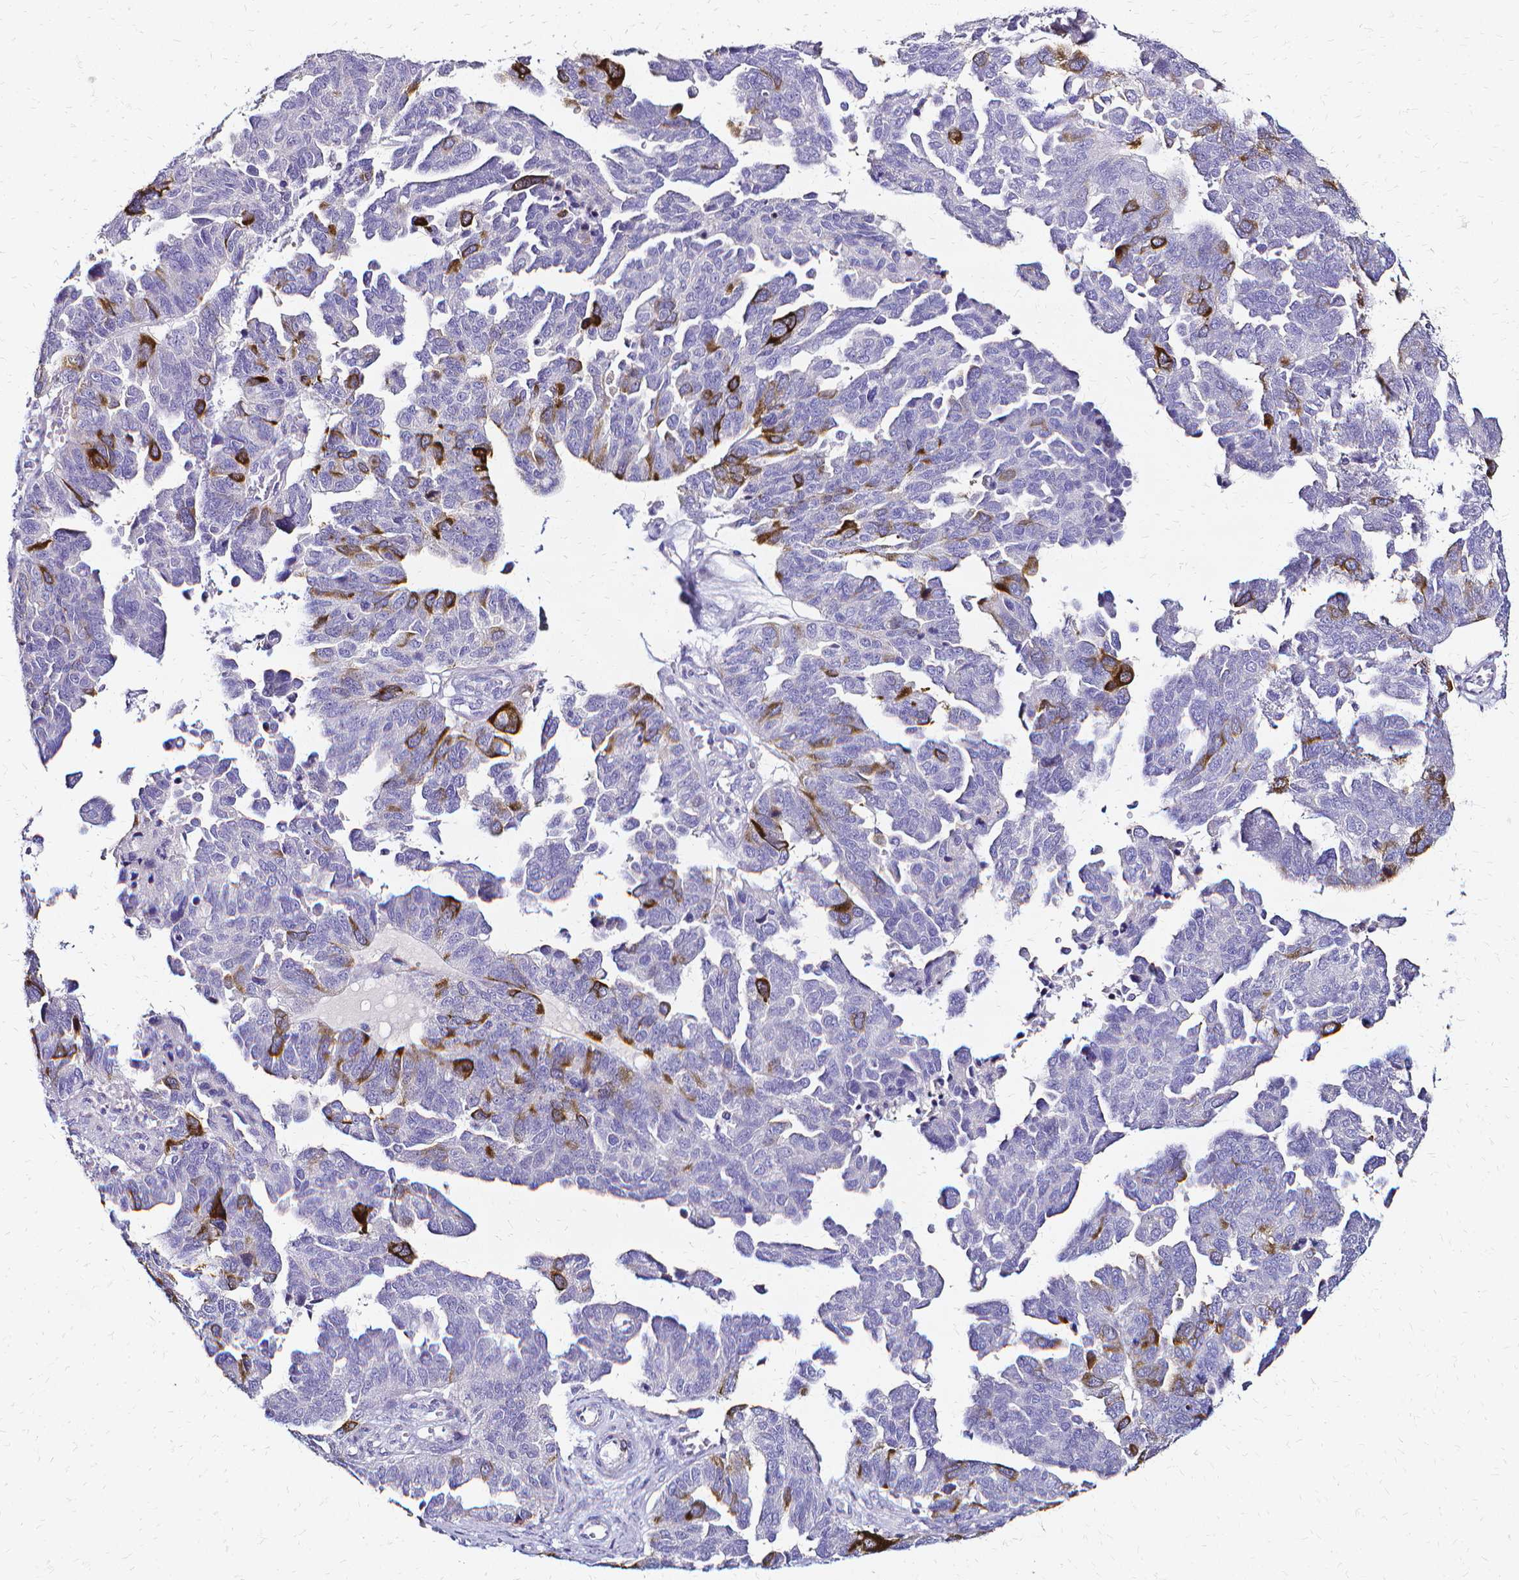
{"staining": {"intensity": "strong", "quantity": "<25%", "location": "cytoplasmic/membranous"}, "tissue": "ovarian cancer", "cell_type": "Tumor cells", "image_type": "cancer", "snomed": [{"axis": "morphology", "description": "Cystadenocarcinoma, serous, NOS"}, {"axis": "topography", "description": "Ovary"}], "caption": "DAB (3,3'-diaminobenzidine) immunohistochemical staining of ovarian serous cystadenocarcinoma displays strong cytoplasmic/membranous protein expression in approximately <25% of tumor cells.", "gene": "CCNB1", "patient": {"sex": "female", "age": 64}}